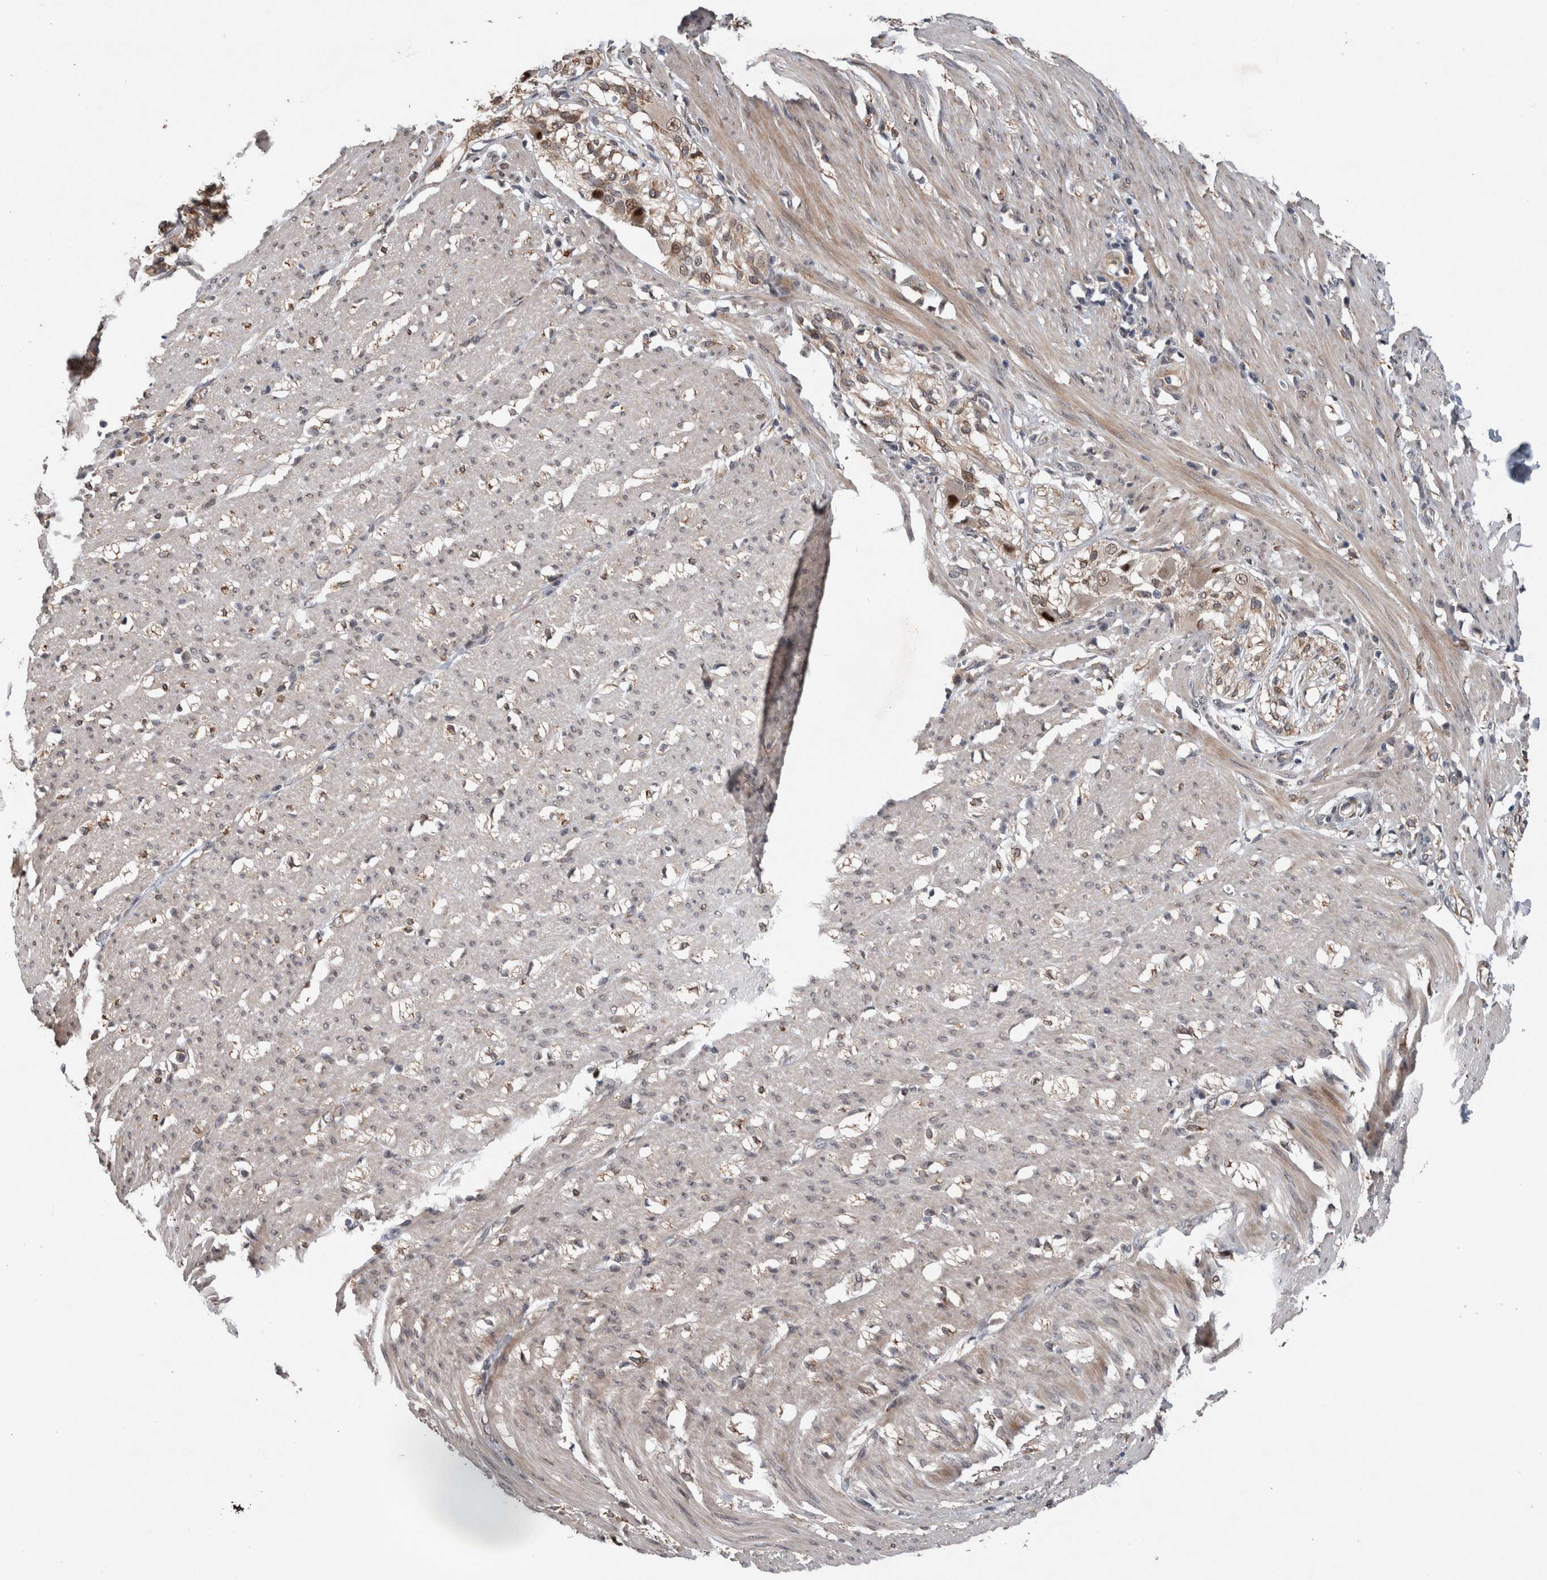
{"staining": {"intensity": "weak", "quantity": ">75%", "location": "cytoplasmic/membranous"}, "tissue": "smooth muscle", "cell_type": "Smooth muscle cells", "image_type": "normal", "snomed": [{"axis": "morphology", "description": "Normal tissue, NOS"}, {"axis": "morphology", "description": "Adenocarcinoma, NOS"}, {"axis": "topography", "description": "Colon"}, {"axis": "topography", "description": "Peripheral nerve tissue"}], "caption": "Smooth muscle stained for a protein (brown) reveals weak cytoplasmic/membranous positive staining in about >75% of smooth muscle cells.", "gene": "GIMAP6", "patient": {"sex": "male", "age": 14}}